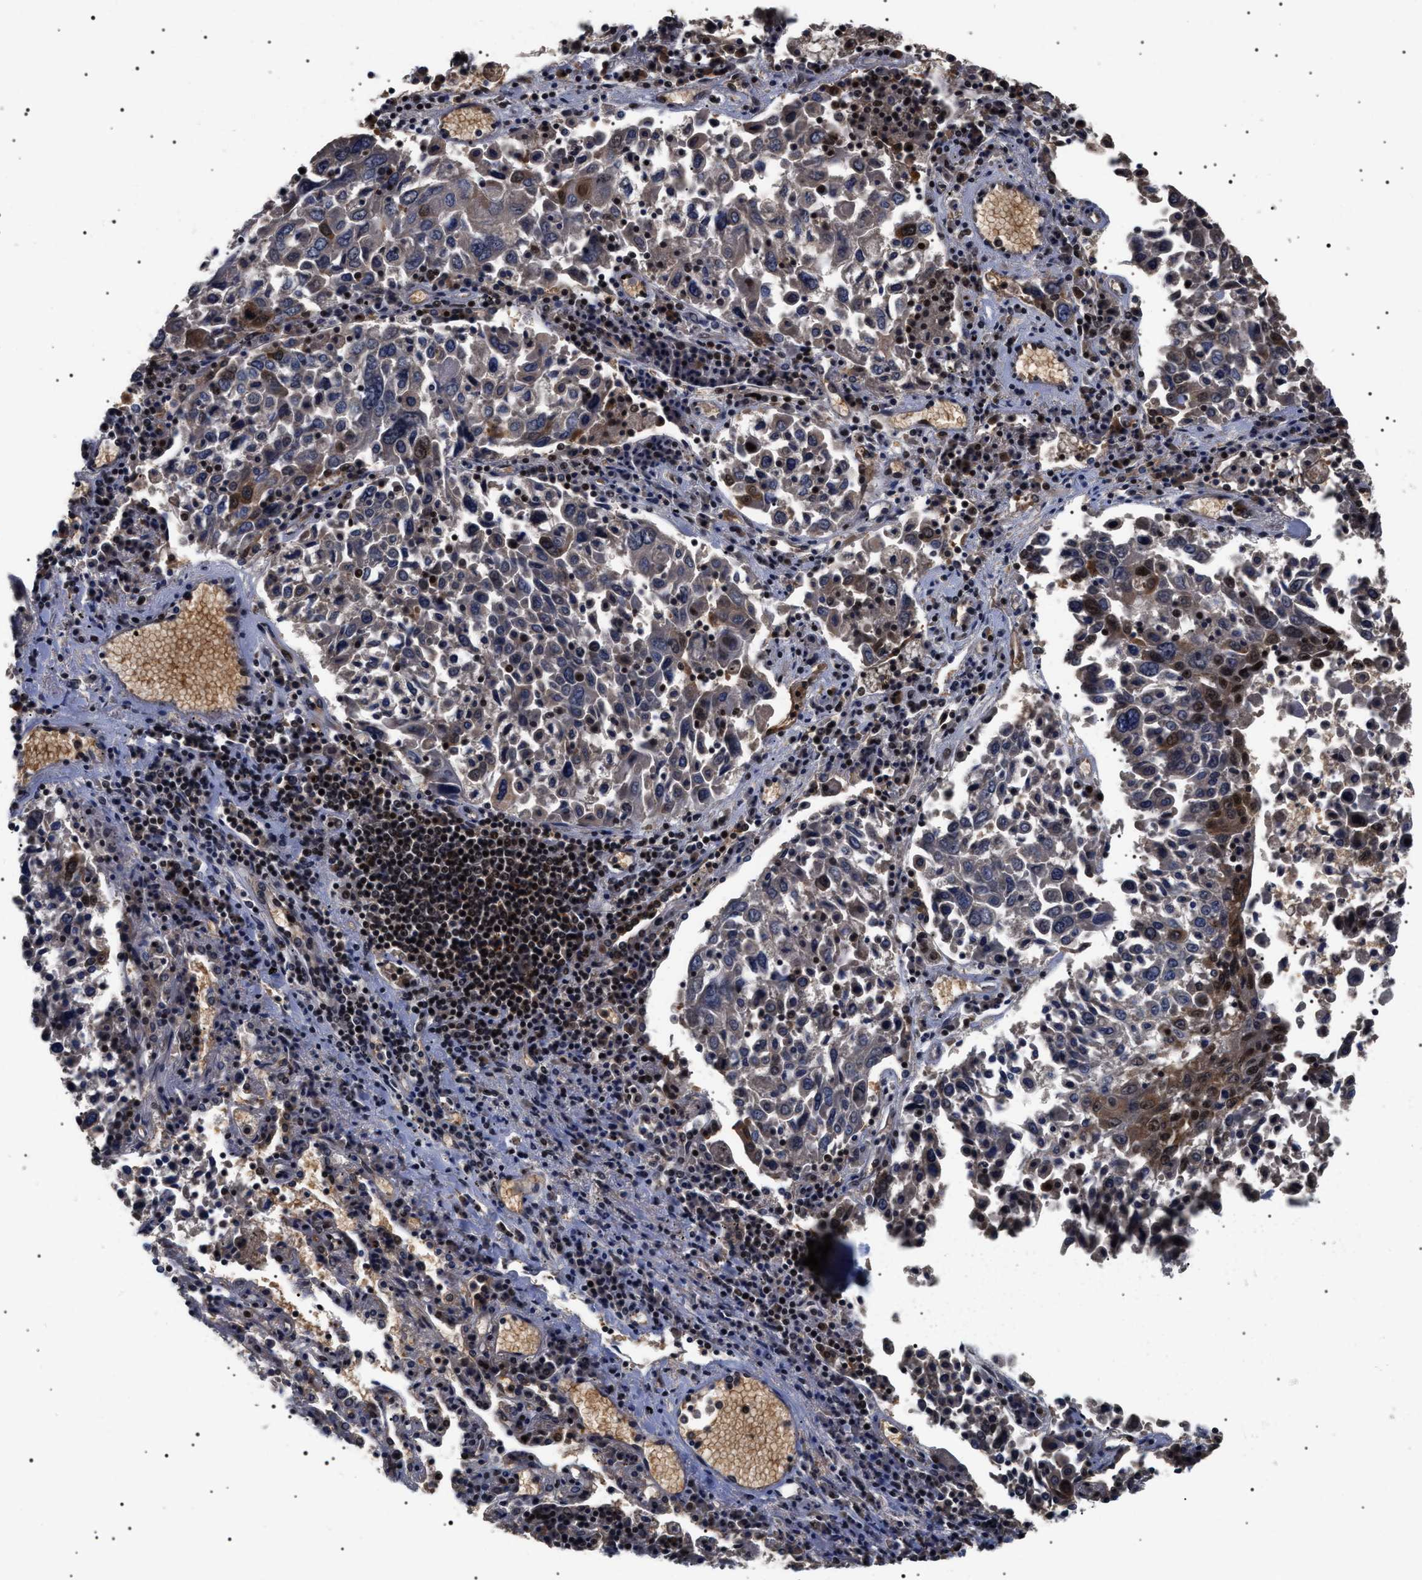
{"staining": {"intensity": "moderate", "quantity": "<25%", "location": "nuclear"}, "tissue": "lung cancer", "cell_type": "Tumor cells", "image_type": "cancer", "snomed": [{"axis": "morphology", "description": "Squamous cell carcinoma, NOS"}, {"axis": "topography", "description": "Lung"}], "caption": "Immunohistochemistry of lung squamous cell carcinoma shows low levels of moderate nuclear staining in about <25% of tumor cells. Nuclei are stained in blue.", "gene": "CAAP1", "patient": {"sex": "male", "age": 65}}